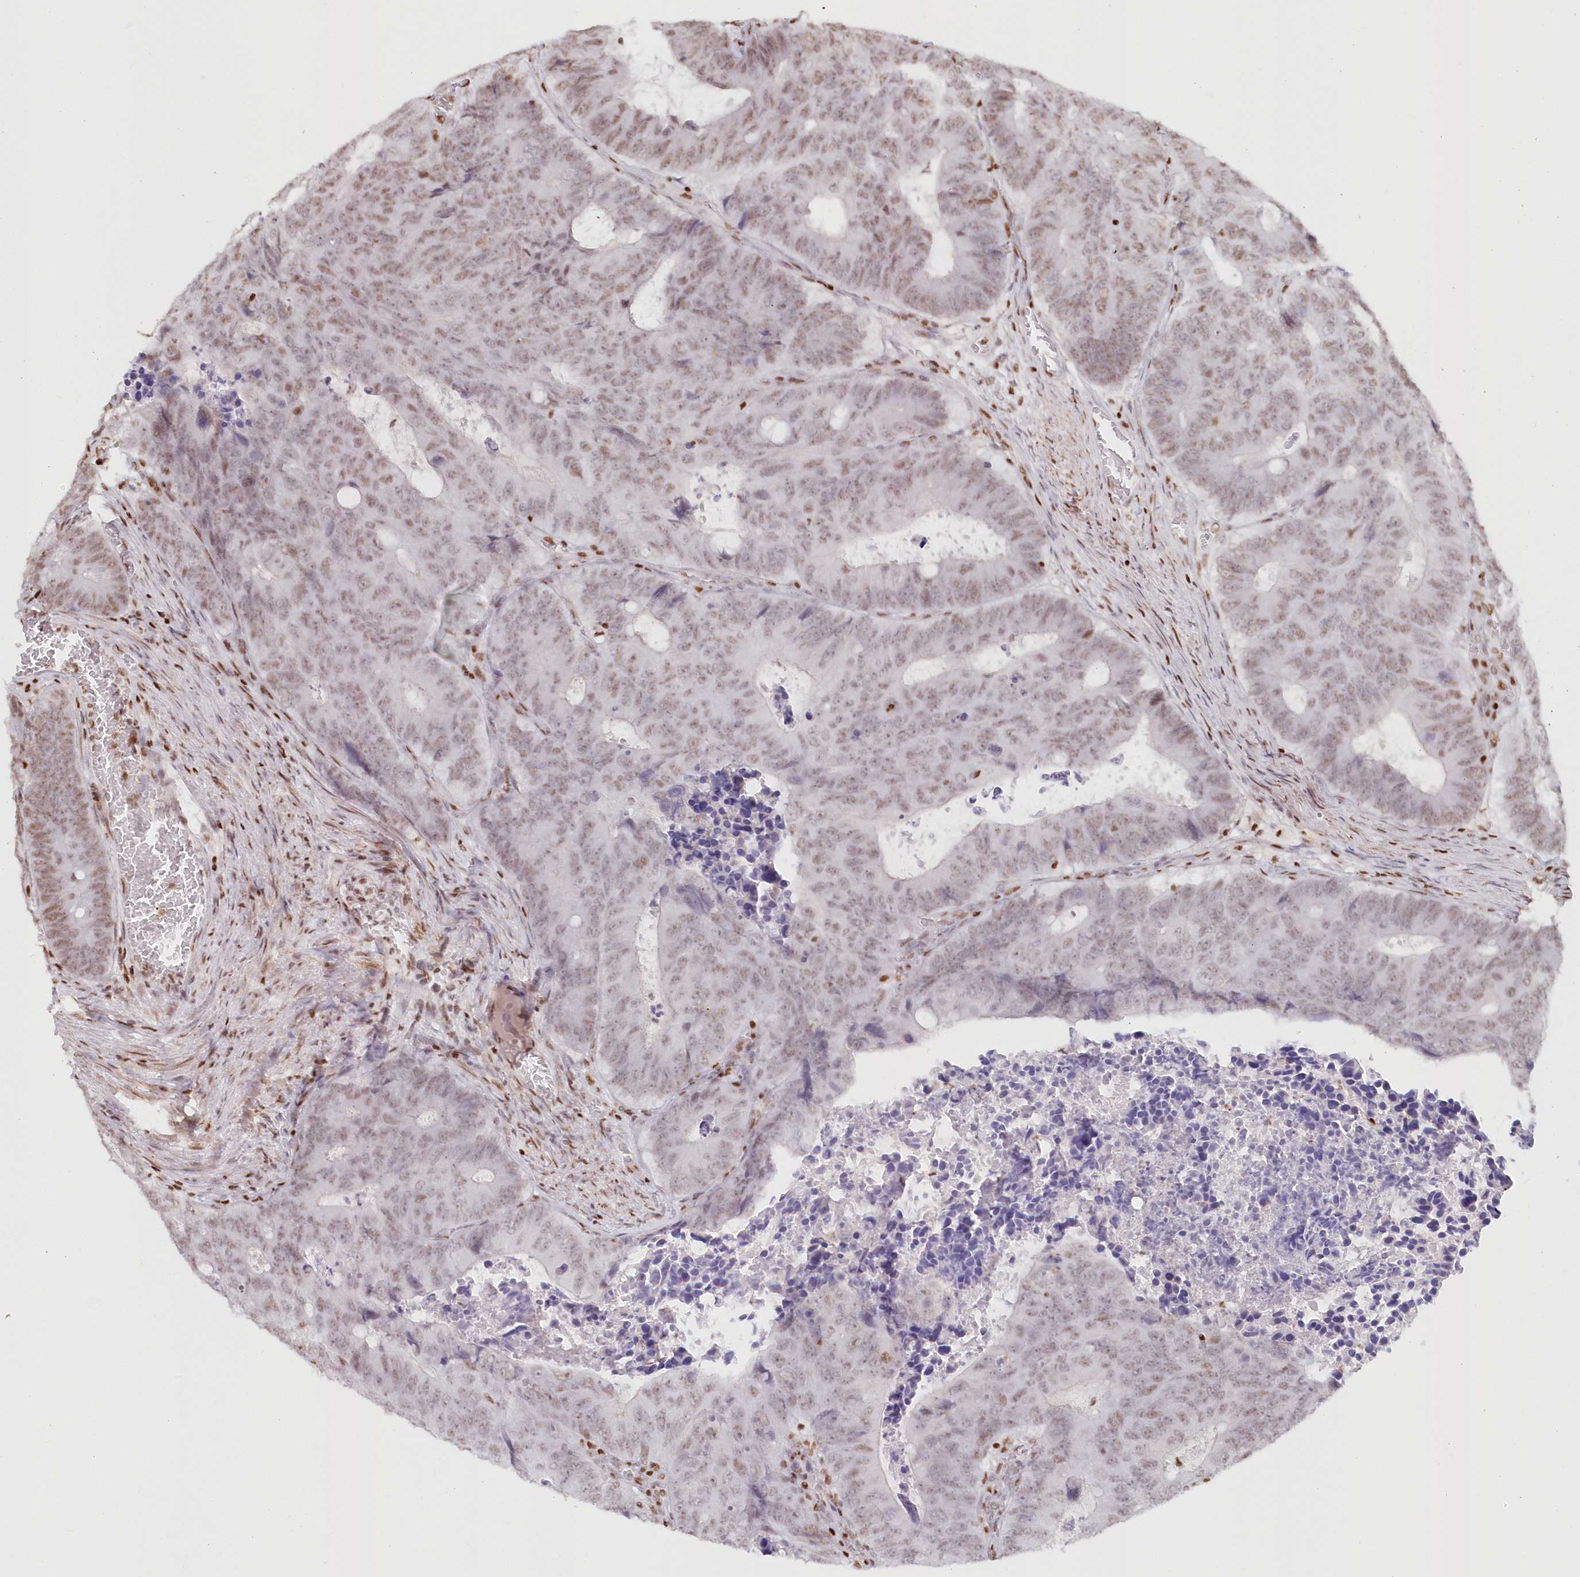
{"staining": {"intensity": "moderate", "quantity": "<25%", "location": "nuclear"}, "tissue": "colorectal cancer", "cell_type": "Tumor cells", "image_type": "cancer", "snomed": [{"axis": "morphology", "description": "Adenocarcinoma, NOS"}, {"axis": "topography", "description": "Colon"}], "caption": "About <25% of tumor cells in colorectal cancer (adenocarcinoma) show moderate nuclear protein positivity as visualized by brown immunohistochemical staining.", "gene": "POLR2B", "patient": {"sex": "male", "age": 87}}